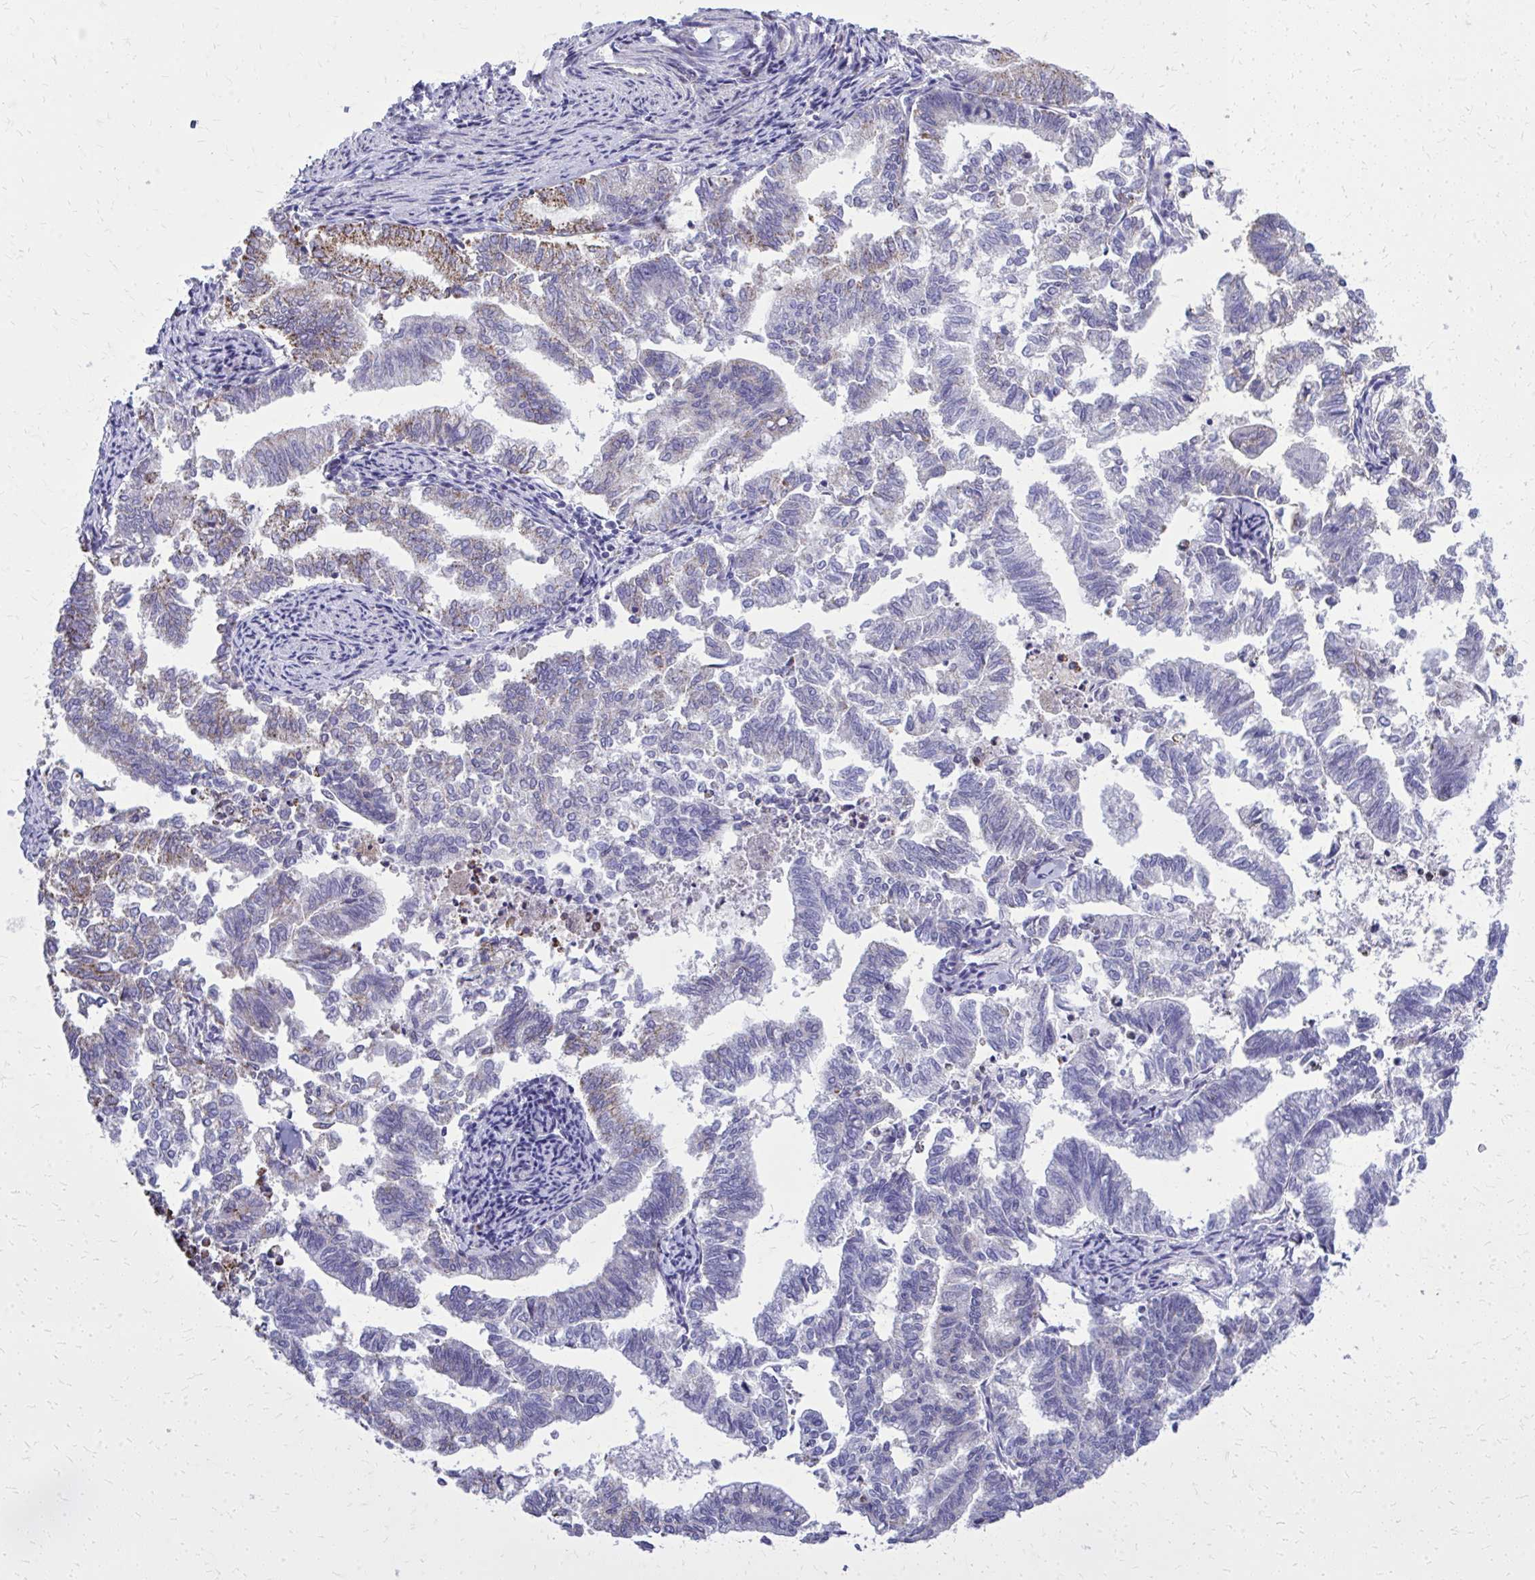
{"staining": {"intensity": "moderate", "quantity": "<25%", "location": "cytoplasmic/membranous"}, "tissue": "endometrial cancer", "cell_type": "Tumor cells", "image_type": "cancer", "snomed": [{"axis": "morphology", "description": "Adenocarcinoma, NOS"}, {"axis": "topography", "description": "Endometrium"}], "caption": "Brown immunohistochemical staining in endometrial cancer displays moderate cytoplasmic/membranous expression in approximately <25% of tumor cells. The staining was performed using DAB (3,3'-diaminobenzidine) to visualize the protein expression in brown, while the nuclei were stained in blue with hematoxylin (Magnification: 20x).", "gene": "ZNF362", "patient": {"sex": "female", "age": 79}}